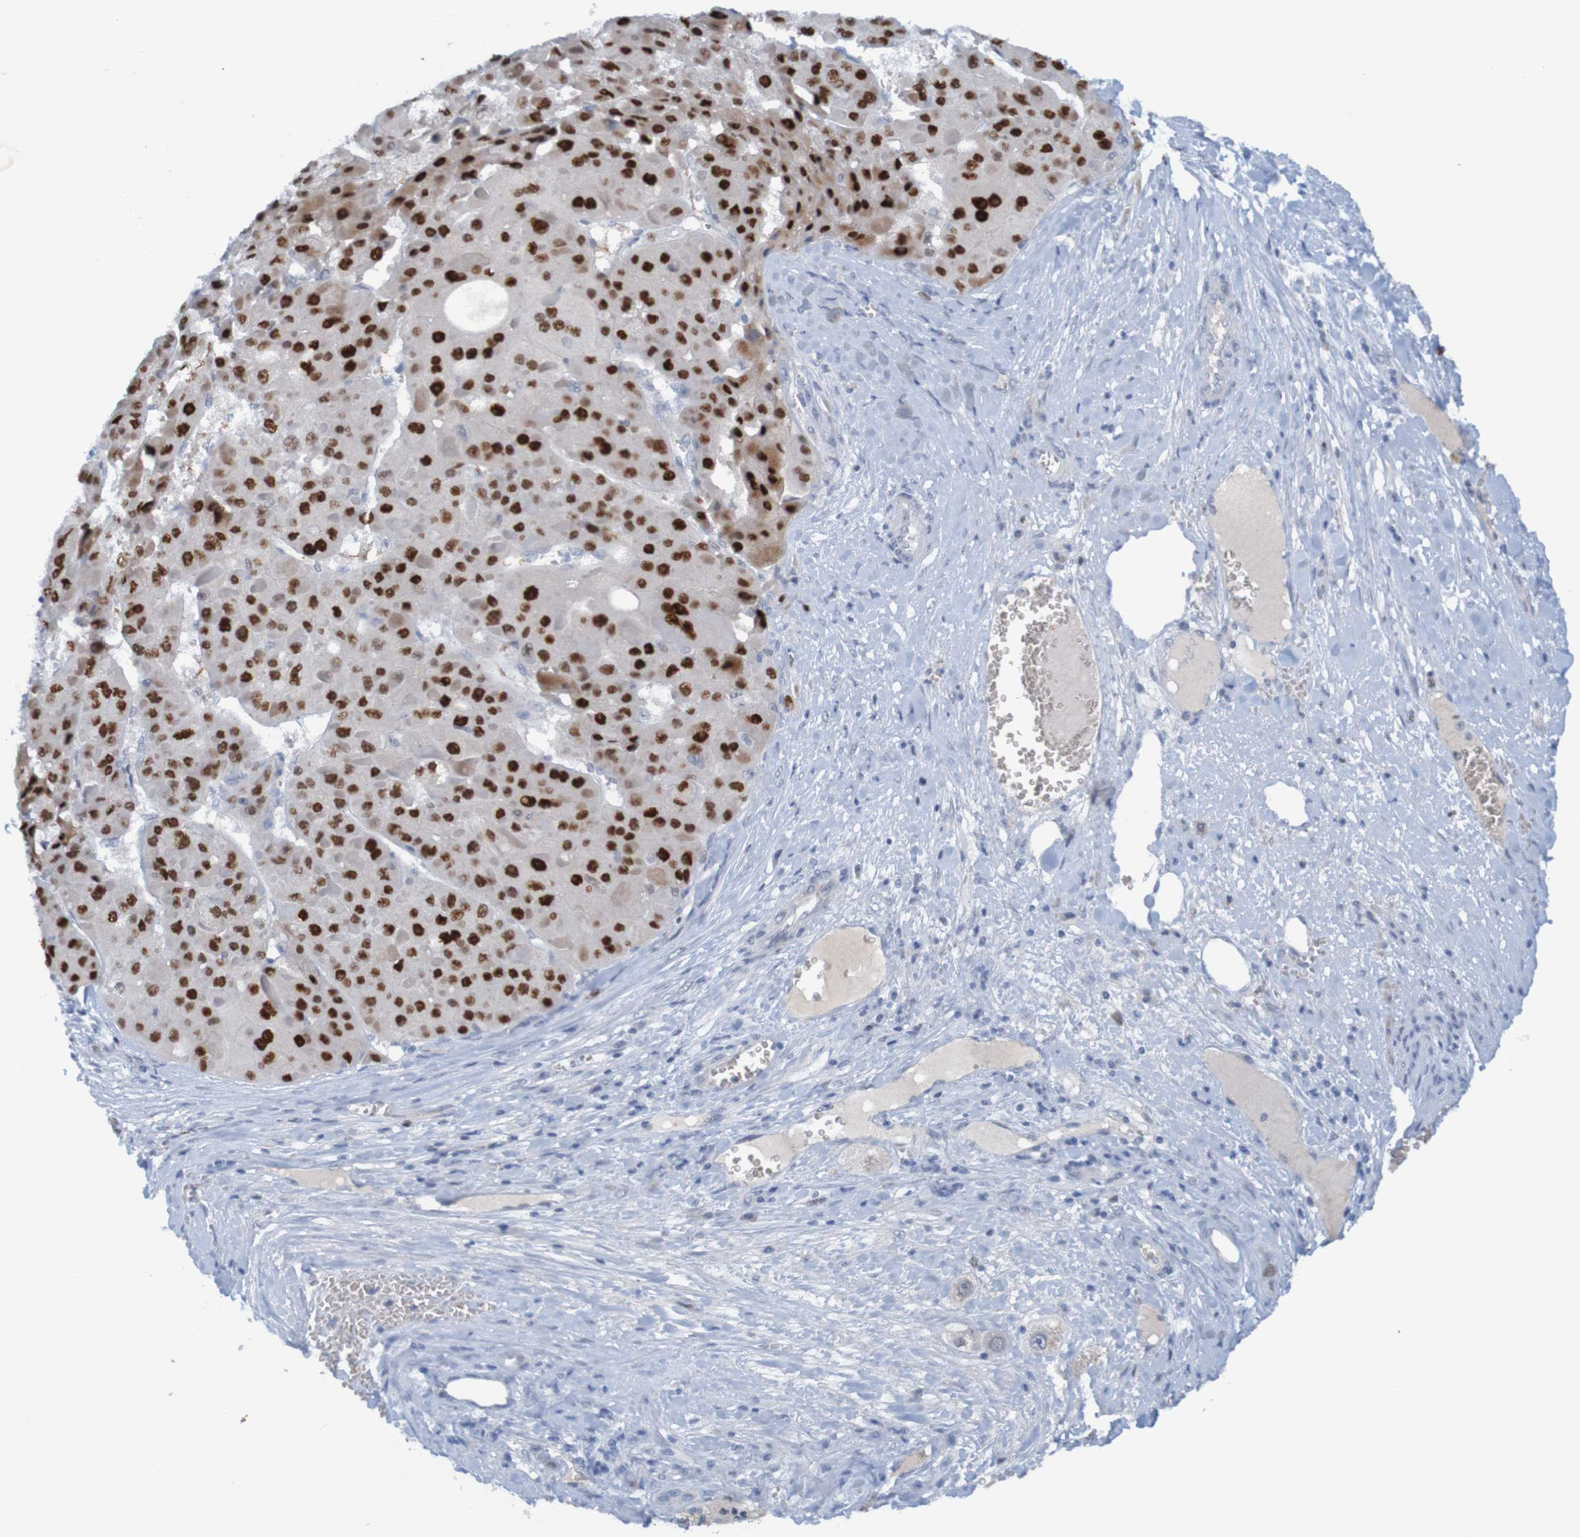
{"staining": {"intensity": "strong", "quantity": ">75%", "location": "cytoplasmic/membranous,nuclear"}, "tissue": "liver cancer", "cell_type": "Tumor cells", "image_type": "cancer", "snomed": [{"axis": "morphology", "description": "Carcinoma, Hepatocellular, NOS"}, {"axis": "topography", "description": "Liver"}], "caption": "Human liver cancer stained for a protein (brown) exhibits strong cytoplasmic/membranous and nuclear positive expression in about >75% of tumor cells.", "gene": "USP36", "patient": {"sex": "female", "age": 73}}